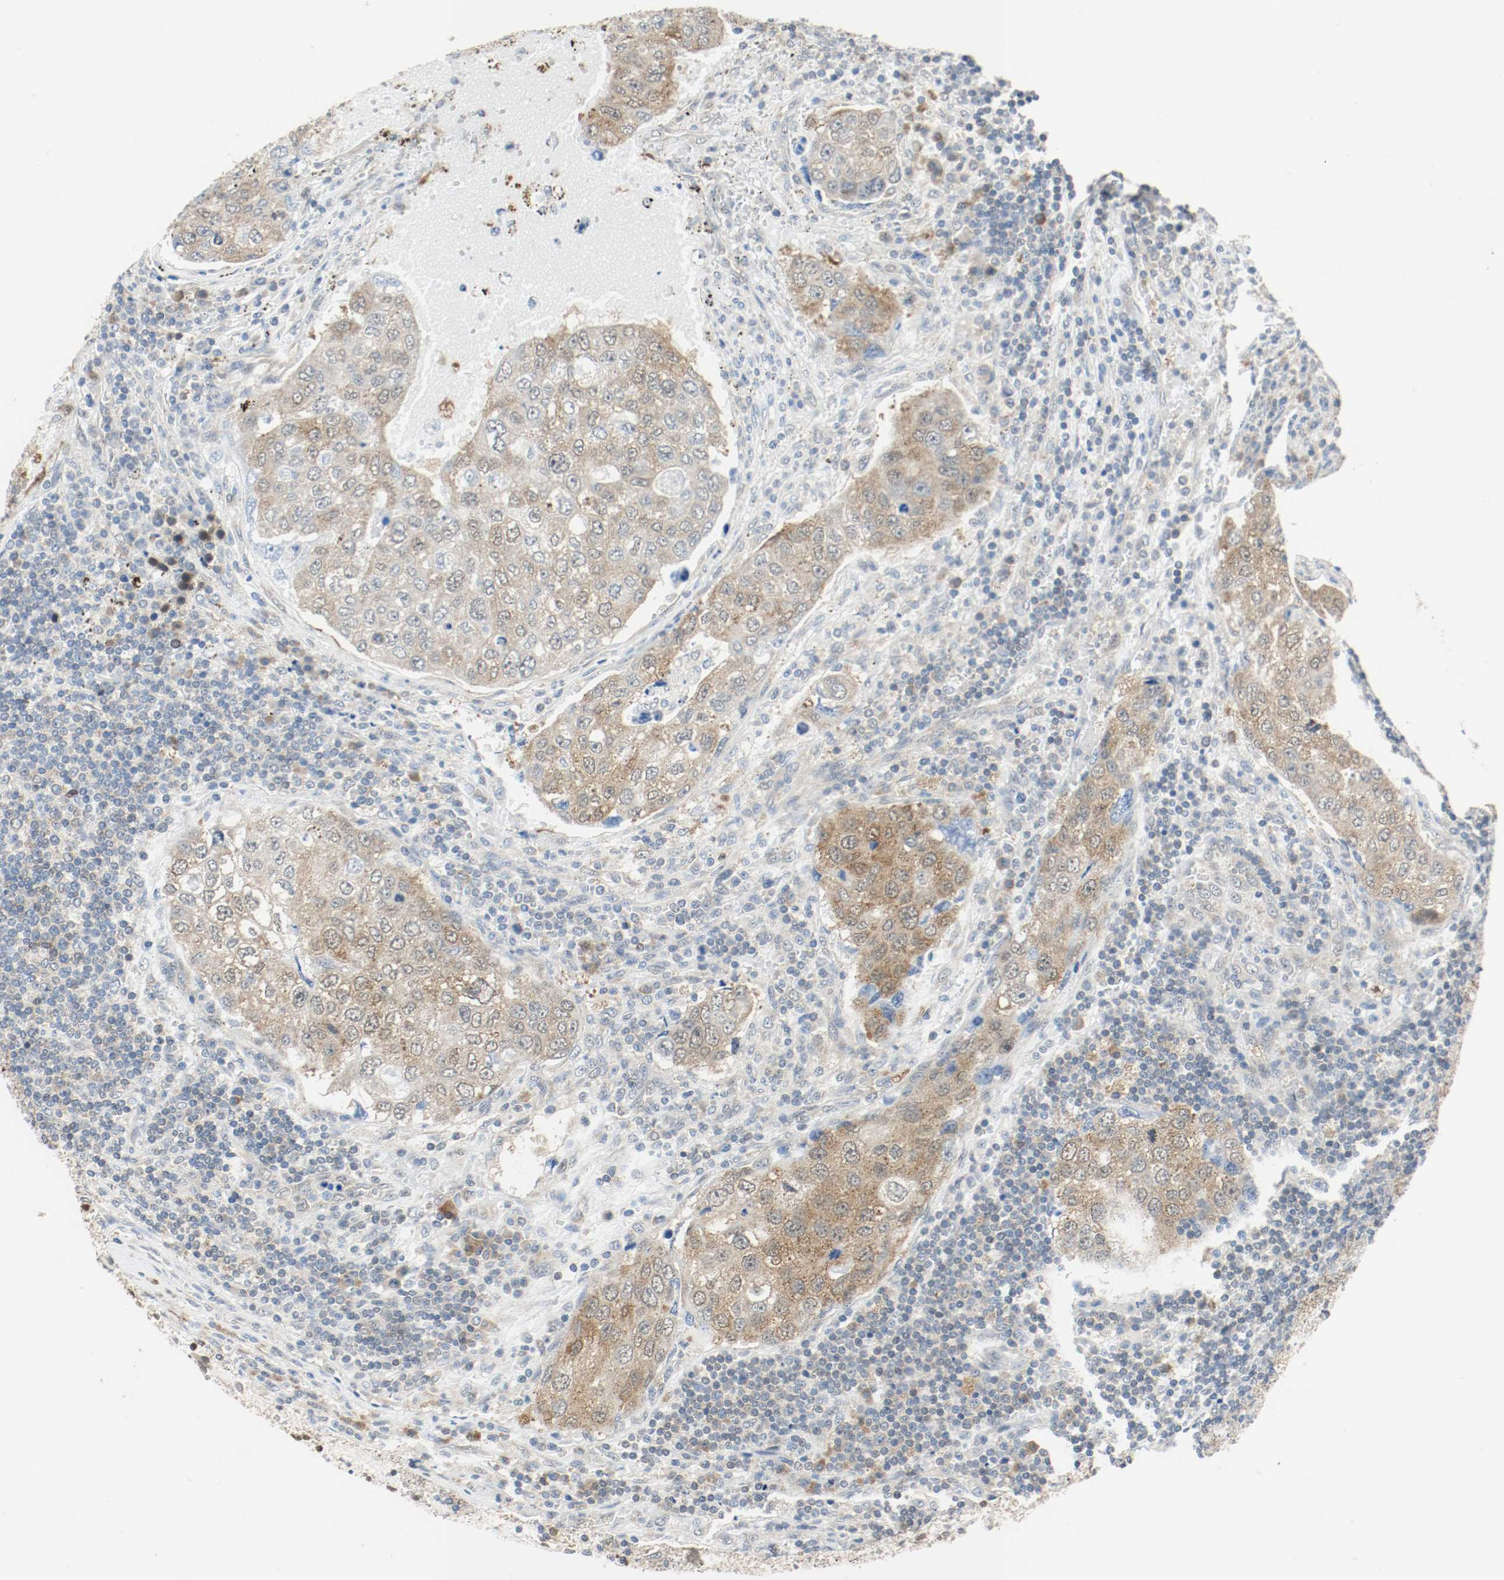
{"staining": {"intensity": "moderate", "quantity": ">75%", "location": "cytoplasmic/membranous,nuclear"}, "tissue": "urothelial cancer", "cell_type": "Tumor cells", "image_type": "cancer", "snomed": [{"axis": "morphology", "description": "Urothelial carcinoma, High grade"}, {"axis": "topography", "description": "Lymph node"}, {"axis": "topography", "description": "Urinary bladder"}], "caption": "Immunohistochemical staining of human high-grade urothelial carcinoma shows medium levels of moderate cytoplasmic/membranous and nuclear positivity in approximately >75% of tumor cells.", "gene": "PPME1", "patient": {"sex": "male", "age": 51}}